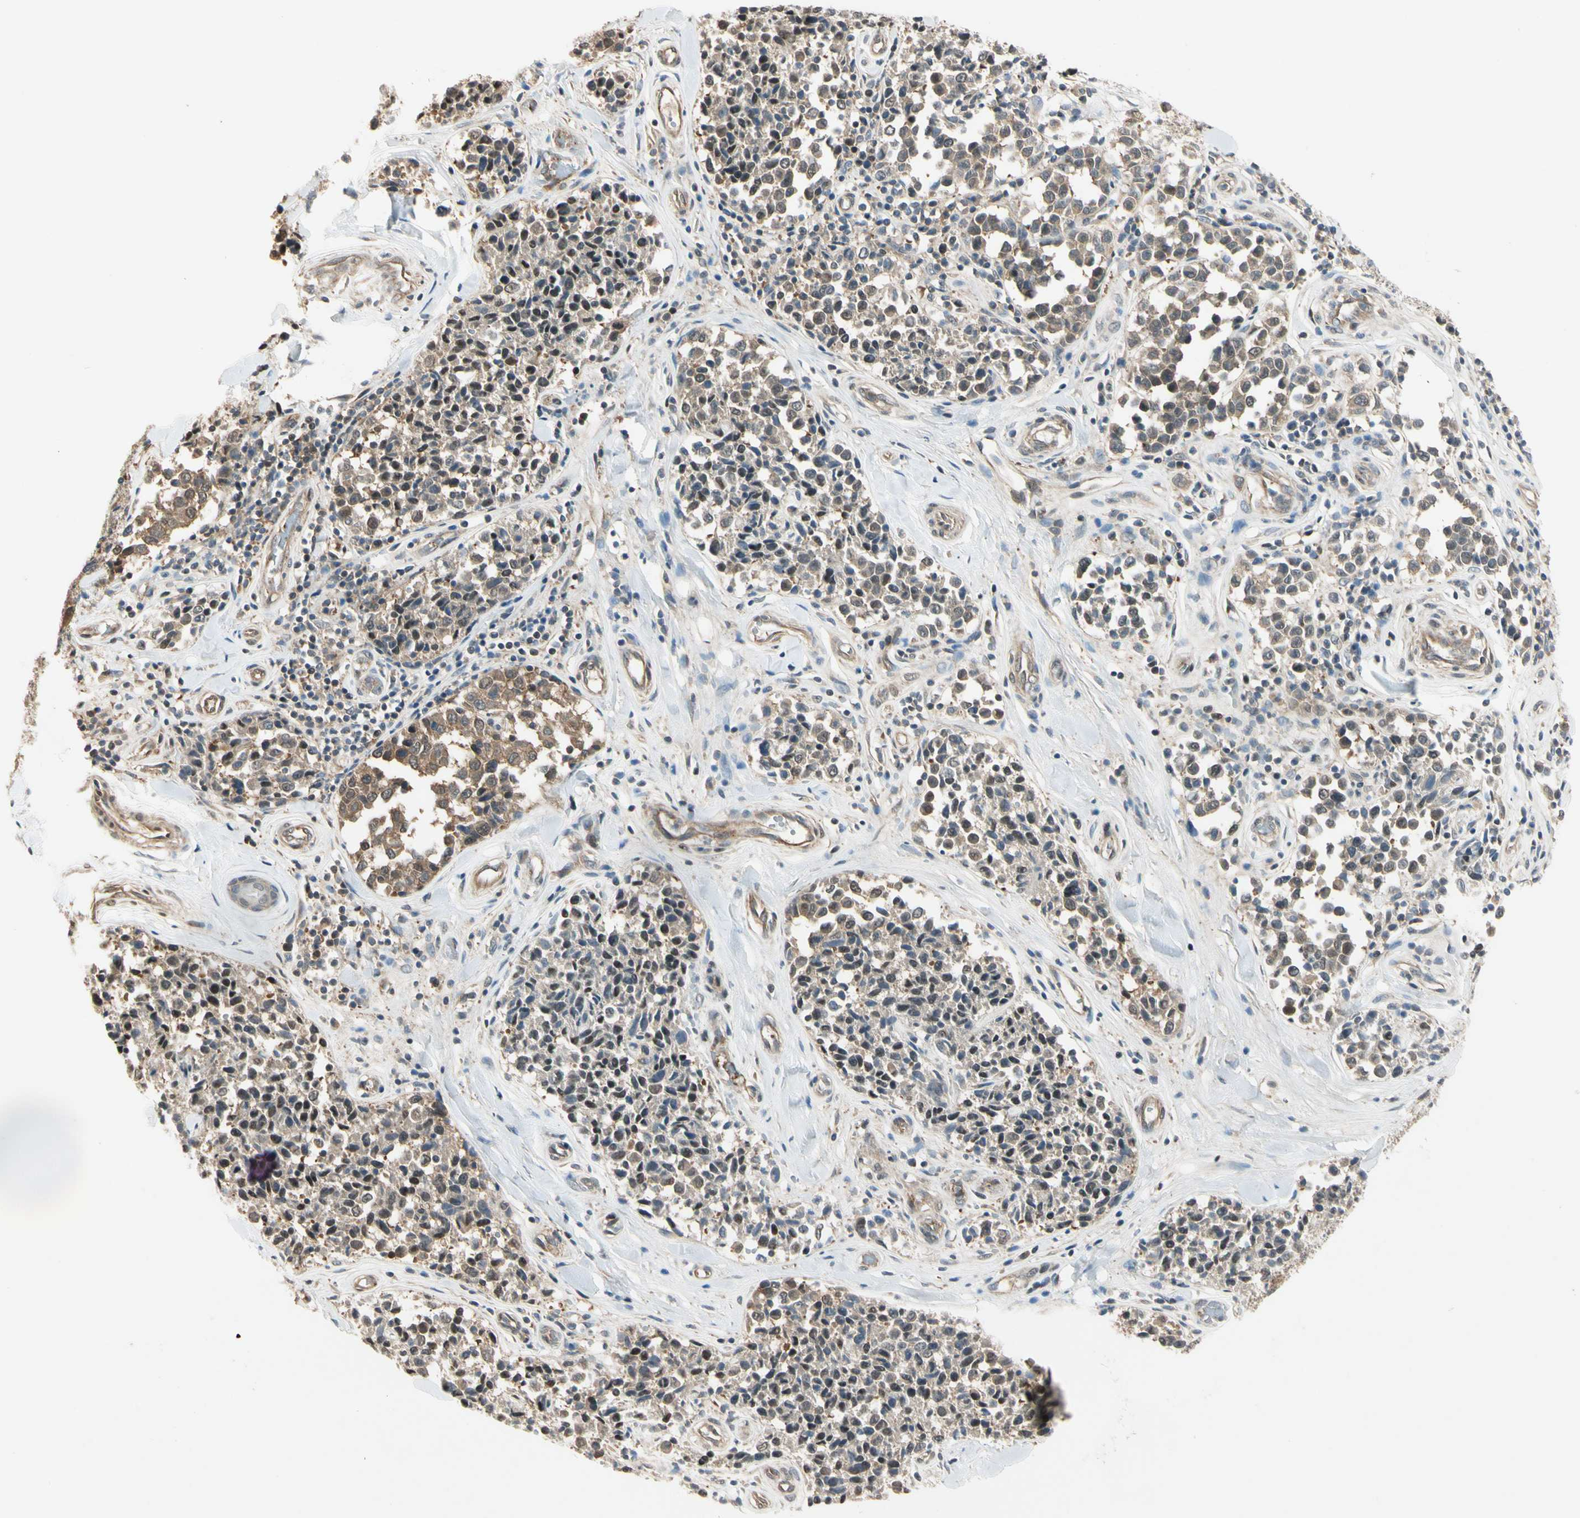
{"staining": {"intensity": "moderate", "quantity": ">75%", "location": "cytoplasmic/membranous,nuclear"}, "tissue": "melanoma", "cell_type": "Tumor cells", "image_type": "cancer", "snomed": [{"axis": "morphology", "description": "Malignant melanoma, NOS"}, {"axis": "topography", "description": "Skin"}], "caption": "Immunohistochemistry histopathology image of melanoma stained for a protein (brown), which exhibits medium levels of moderate cytoplasmic/membranous and nuclear positivity in approximately >75% of tumor cells.", "gene": "RASGRF1", "patient": {"sex": "female", "age": 64}}